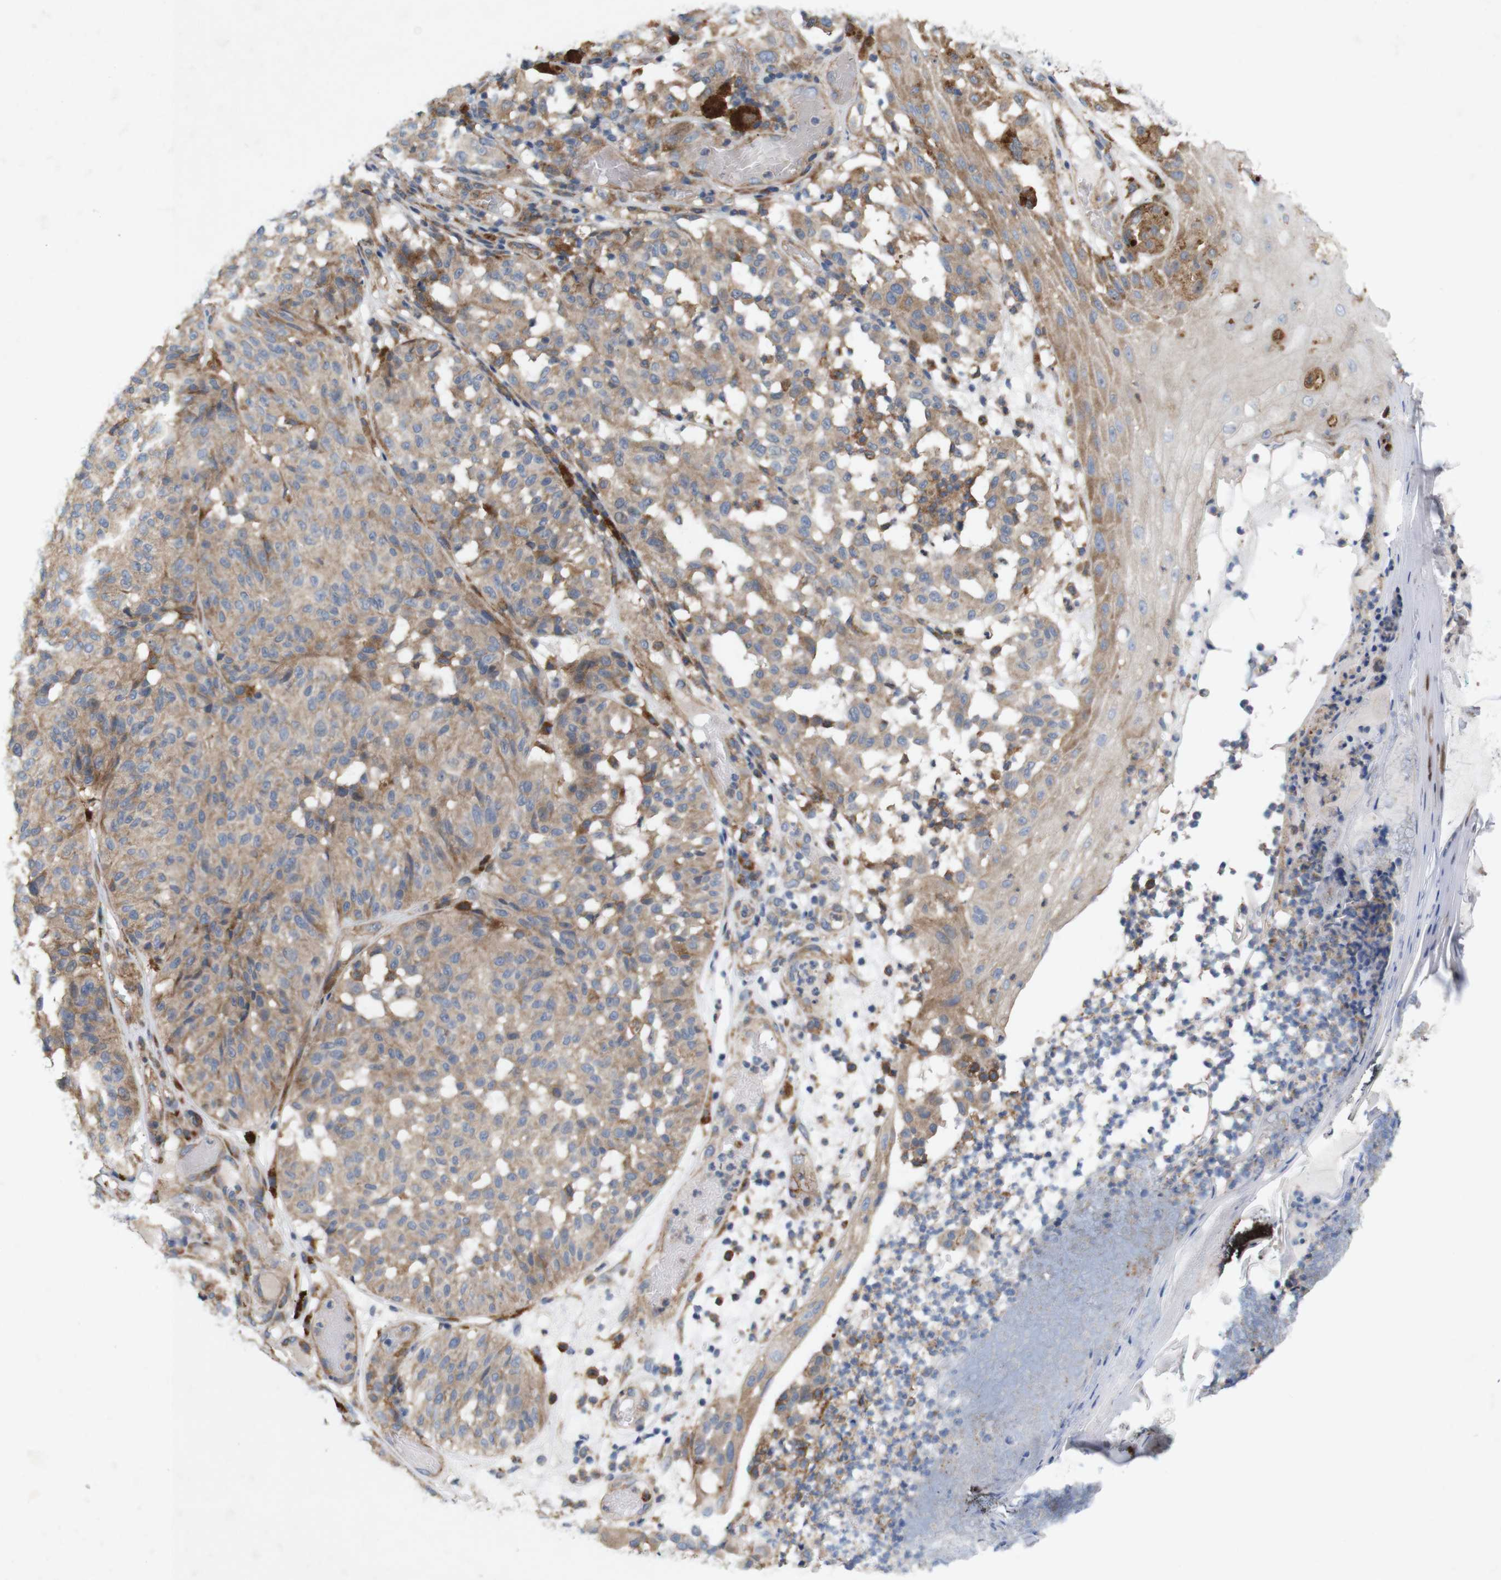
{"staining": {"intensity": "weak", "quantity": ">75%", "location": "cytoplasmic/membranous"}, "tissue": "melanoma", "cell_type": "Tumor cells", "image_type": "cancer", "snomed": [{"axis": "morphology", "description": "Malignant melanoma, NOS"}, {"axis": "topography", "description": "Skin"}], "caption": "Malignant melanoma stained with immunohistochemistry demonstrates weak cytoplasmic/membranous positivity in approximately >75% of tumor cells.", "gene": "SIGLEC8", "patient": {"sex": "female", "age": 46}}